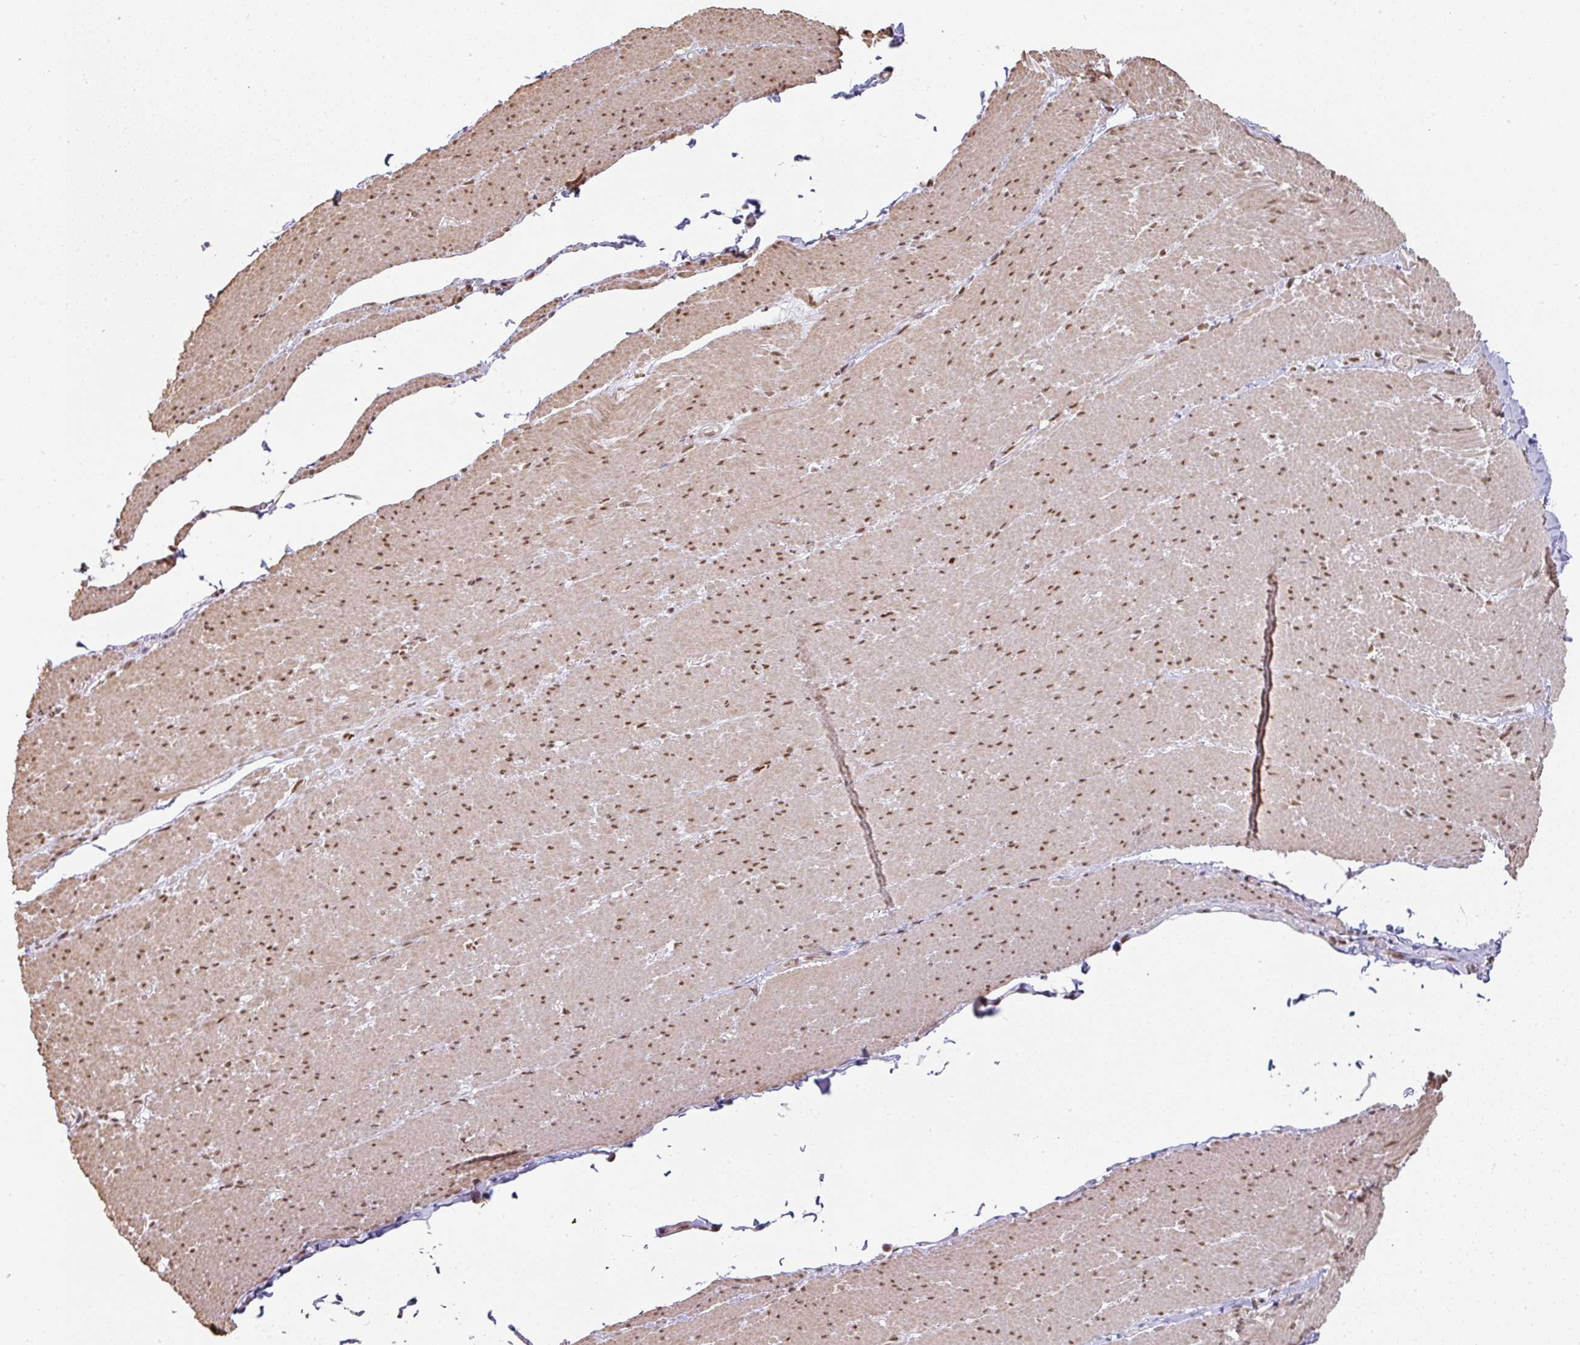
{"staining": {"intensity": "moderate", "quantity": "25%-75%", "location": "nuclear"}, "tissue": "smooth muscle", "cell_type": "Smooth muscle cells", "image_type": "normal", "snomed": [{"axis": "morphology", "description": "Normal tissue, NOS"}, {"axis": "topography", "description": "Smooth muscle"}, {"axis": "topography", "description": "Rectum"}], "caption": "About 25%-75% of smooth muscle cells in unremarkable human smooth muscle reveal moderate nuclear protein expression as visualized by brown immunohistochemical staining.", "gene": "NCOA5", "patient": {"sex": "male", "age": 53}}